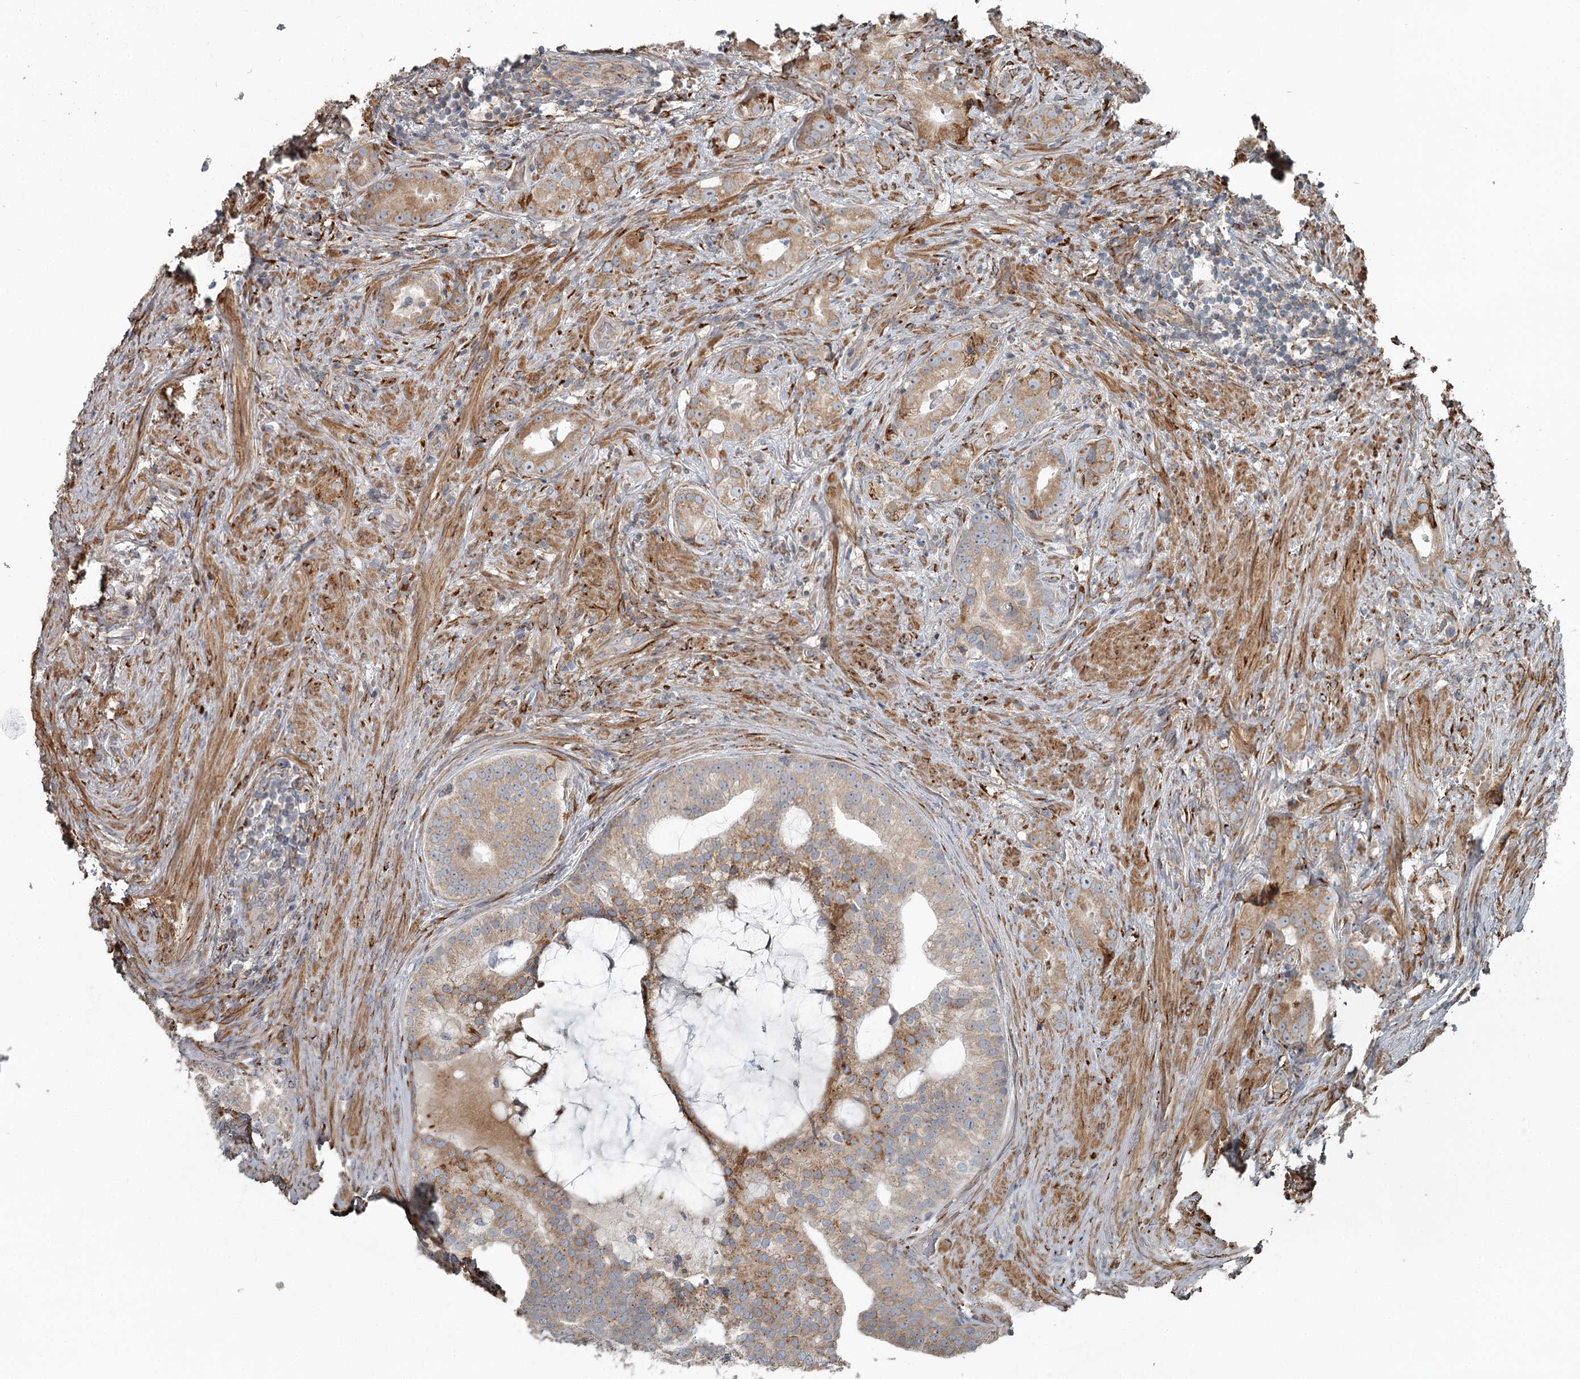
{"staining": {"intensity": "moderate", "quantity": ">75%", "location": "cytoplasmic/membranous"}, "tissue": "prostate cancer", "cell_type": "Tumor cells", "image_type": "cancer", "snomed": [{"axis": "morphology", "description": "Adenocarcinoma, Low grade"}, {"axis": "topography", "description": "Prostate"}], "caption": "Tumor cells exhibit moderate cytoplasmic/membranous expression in approximately >75% of cells in low-grade adenocarcinoma (prostate). (DAB (3,3'-diaminobenzidine) IHC, brown staining for protein, blue staining for nuclei).", "gene": "RASSF8", "patient": {"sex": "male", "age": 71}}